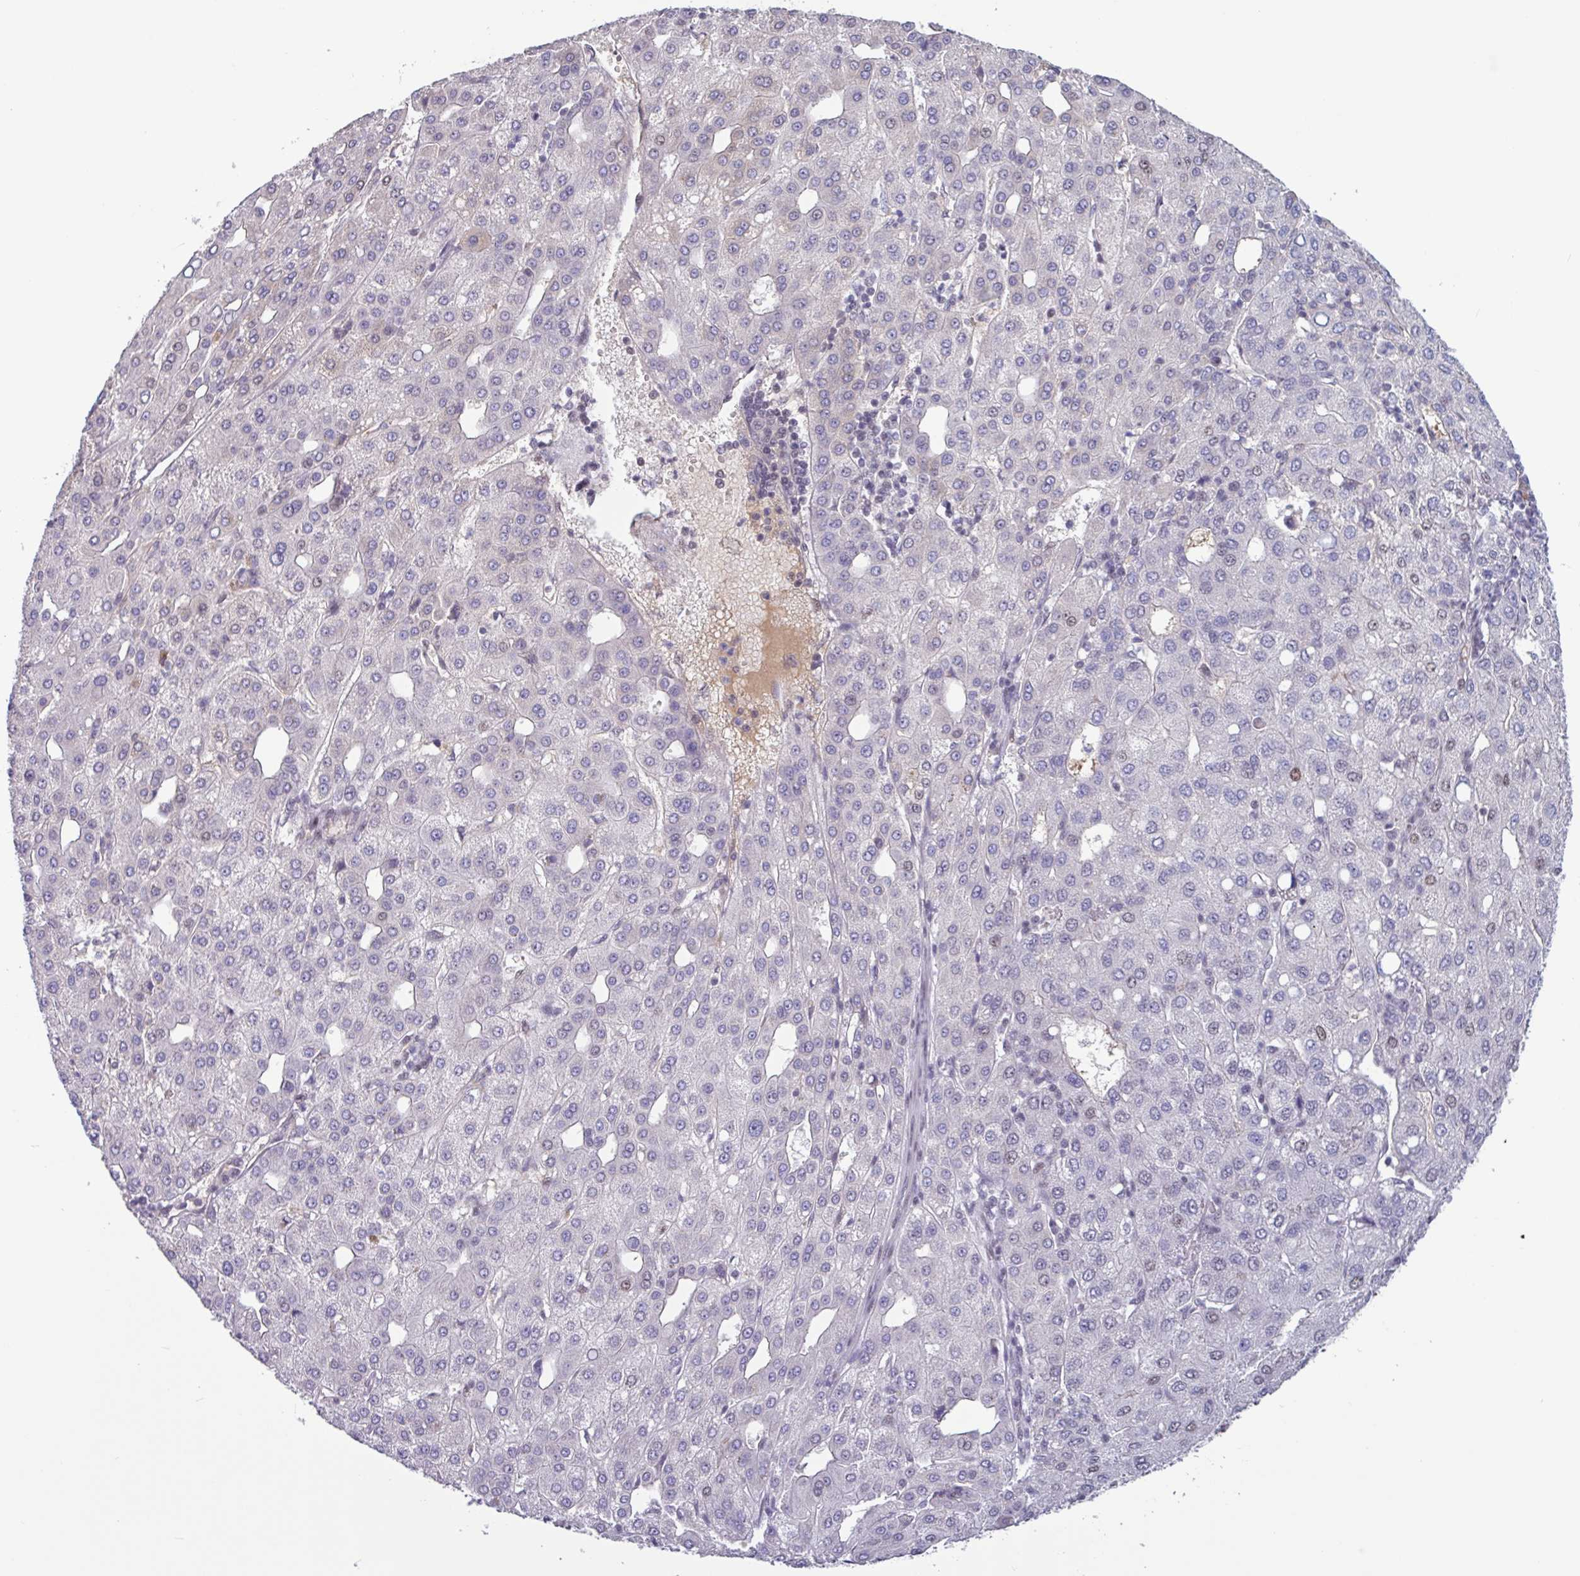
{"staining": {"intensity": "negative", "quantity": "none", "location": "none"}, "tissue": "liver cancer", "cell_type": "Tumor cells", "image_type": "cancer", "snomed": [{"axis": "morphology", "description": "Carcinoma, Hepatocellular, NOS"}, {"axis": "topography", "description": "Liver"}], "caption": "Immunohistochemistry image of neoplastic tissue: hepatocellular carcinoma (liver) stained with DAB exhibits no significant protein staining in tumor cells. (DAB (3,3'-diaminobenzidine) immunohistochemistry (IHC) with hematoxylin counter stain).", "gene": "ZNF575", "patient": {"sex": "male", "age": 65}}